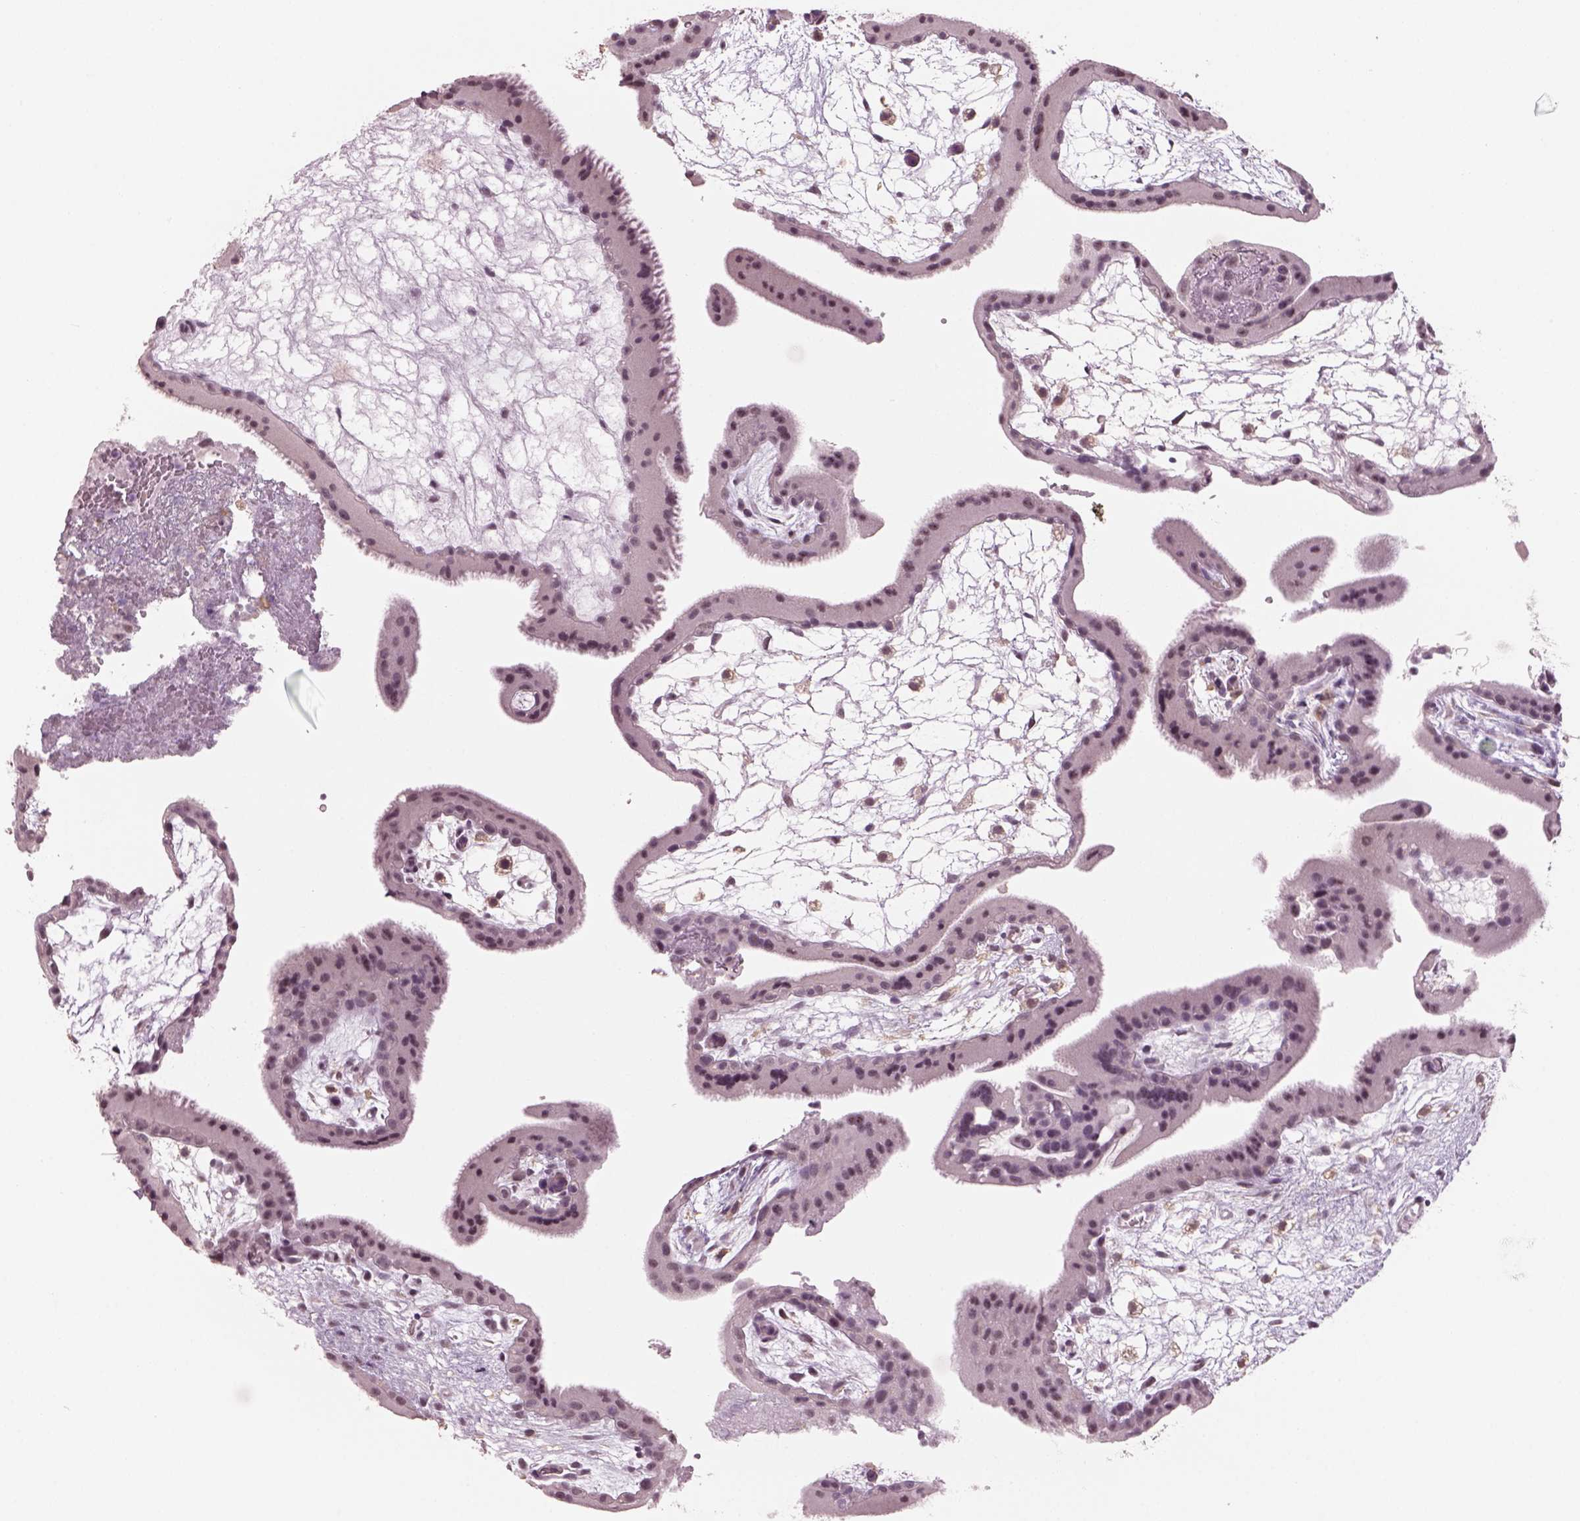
{"staining": {"intensity": "negative", "quantity": "none", "location": "none"}, "tissue": "placenta", "cell_type": "Decidual cells", "image_type": "normal", "snomed": [{"axis": "morphology", "description": "Normal tissue, NOS"}, {"axis": "topography", "description": "Placenta"}], "caption": "This photomicrograph is of normal placenta stained with immunohistochemistry (IHC) to label a protein in brown with the nuclei are counter-stained blue. There is no positivity in decidual cells. (Brightfield microscopy of DAB (3,3'-diaminobenzidine) immunohistochemistry (IHC) at high magnification).", "gene": "NAT8B", "patient": {"sex": "female", "age": 19}}